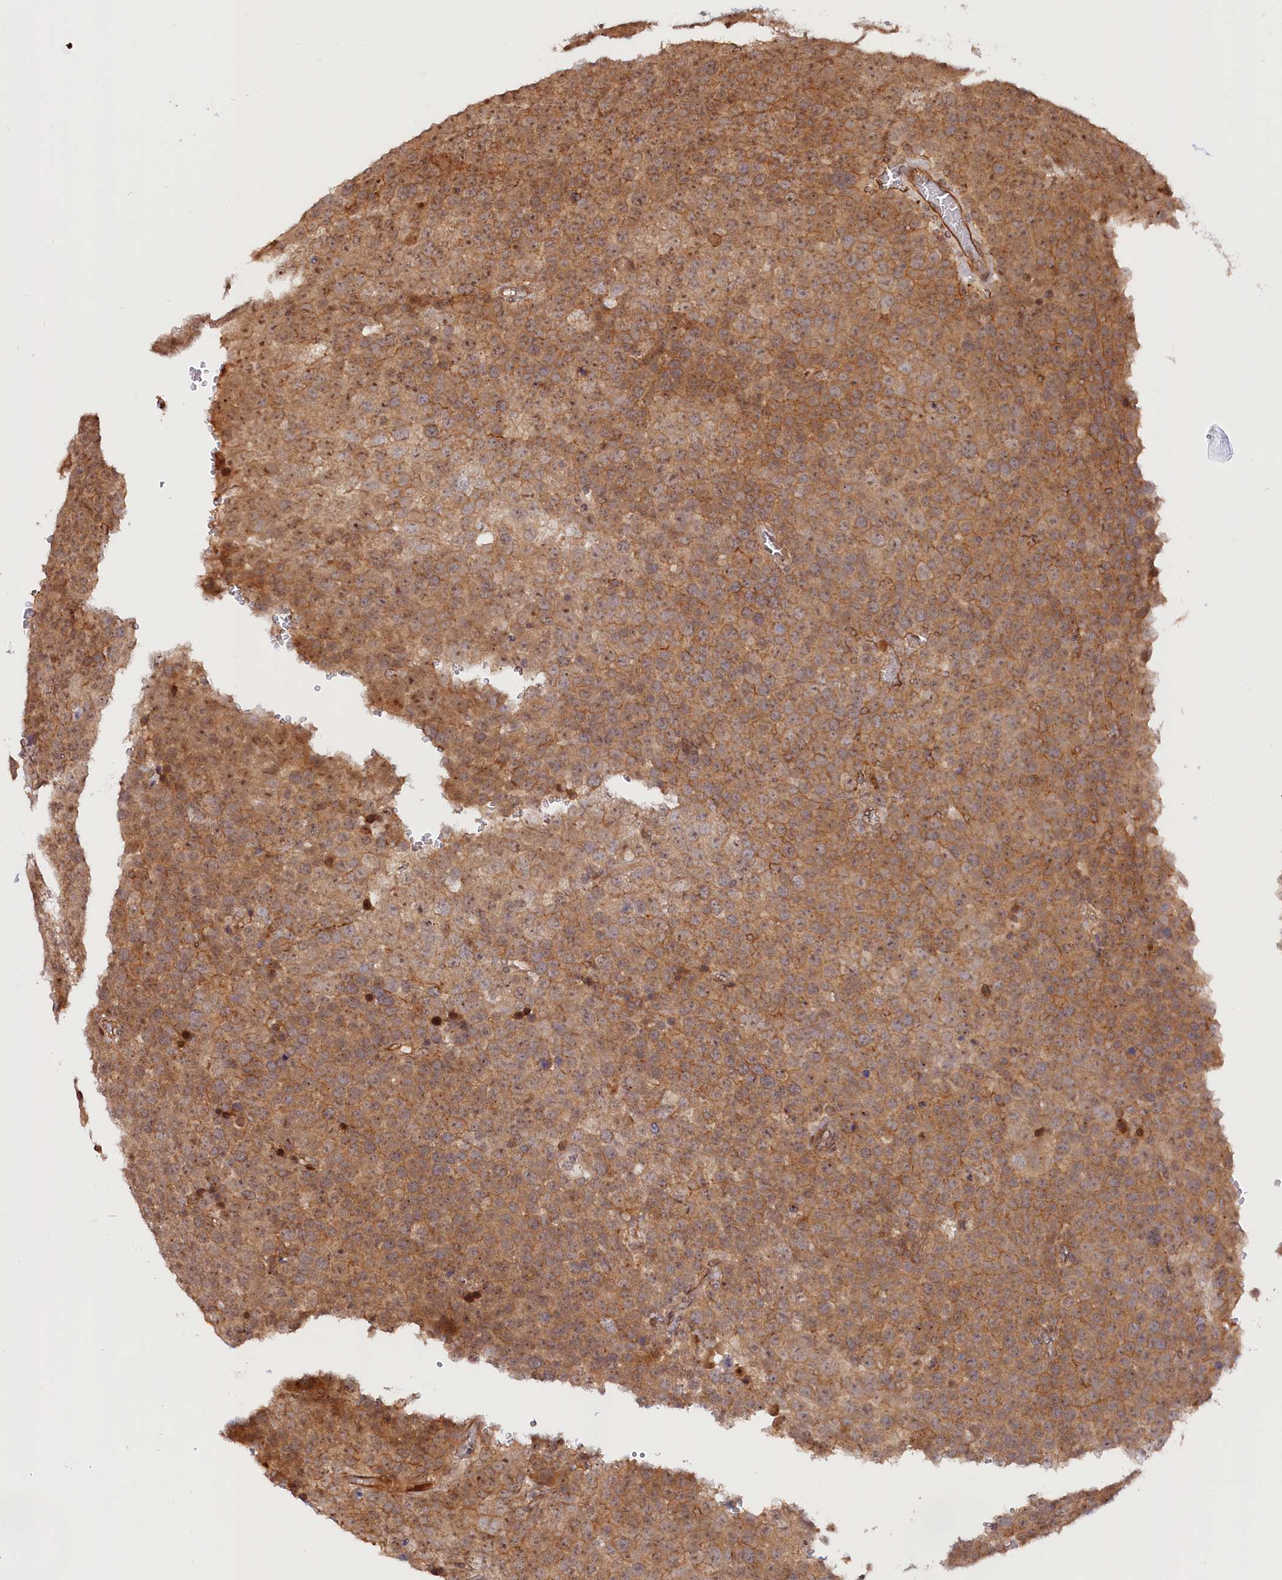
{"staining": {"intensity": "moderate", "quantity": ">75%", "location": "cytoplasmic/membranous,nuclear"}, "tissue": "testis cancer", "cell_type": "Tumor cells", "image_type": "cancer", "snomed": [{"axis": "morphology", "description": "Seminoma, NOS"}, {"axis": "topography", "description": "Testis"}], "caption": "Tumor cells exhibit medium levels of moderate cytoplasmic/membranous and nuclear positivity in about >75% of cells in testis cancer.", "gene": "ANKRD24", "patient": {"sex": "male", "age": 71}}